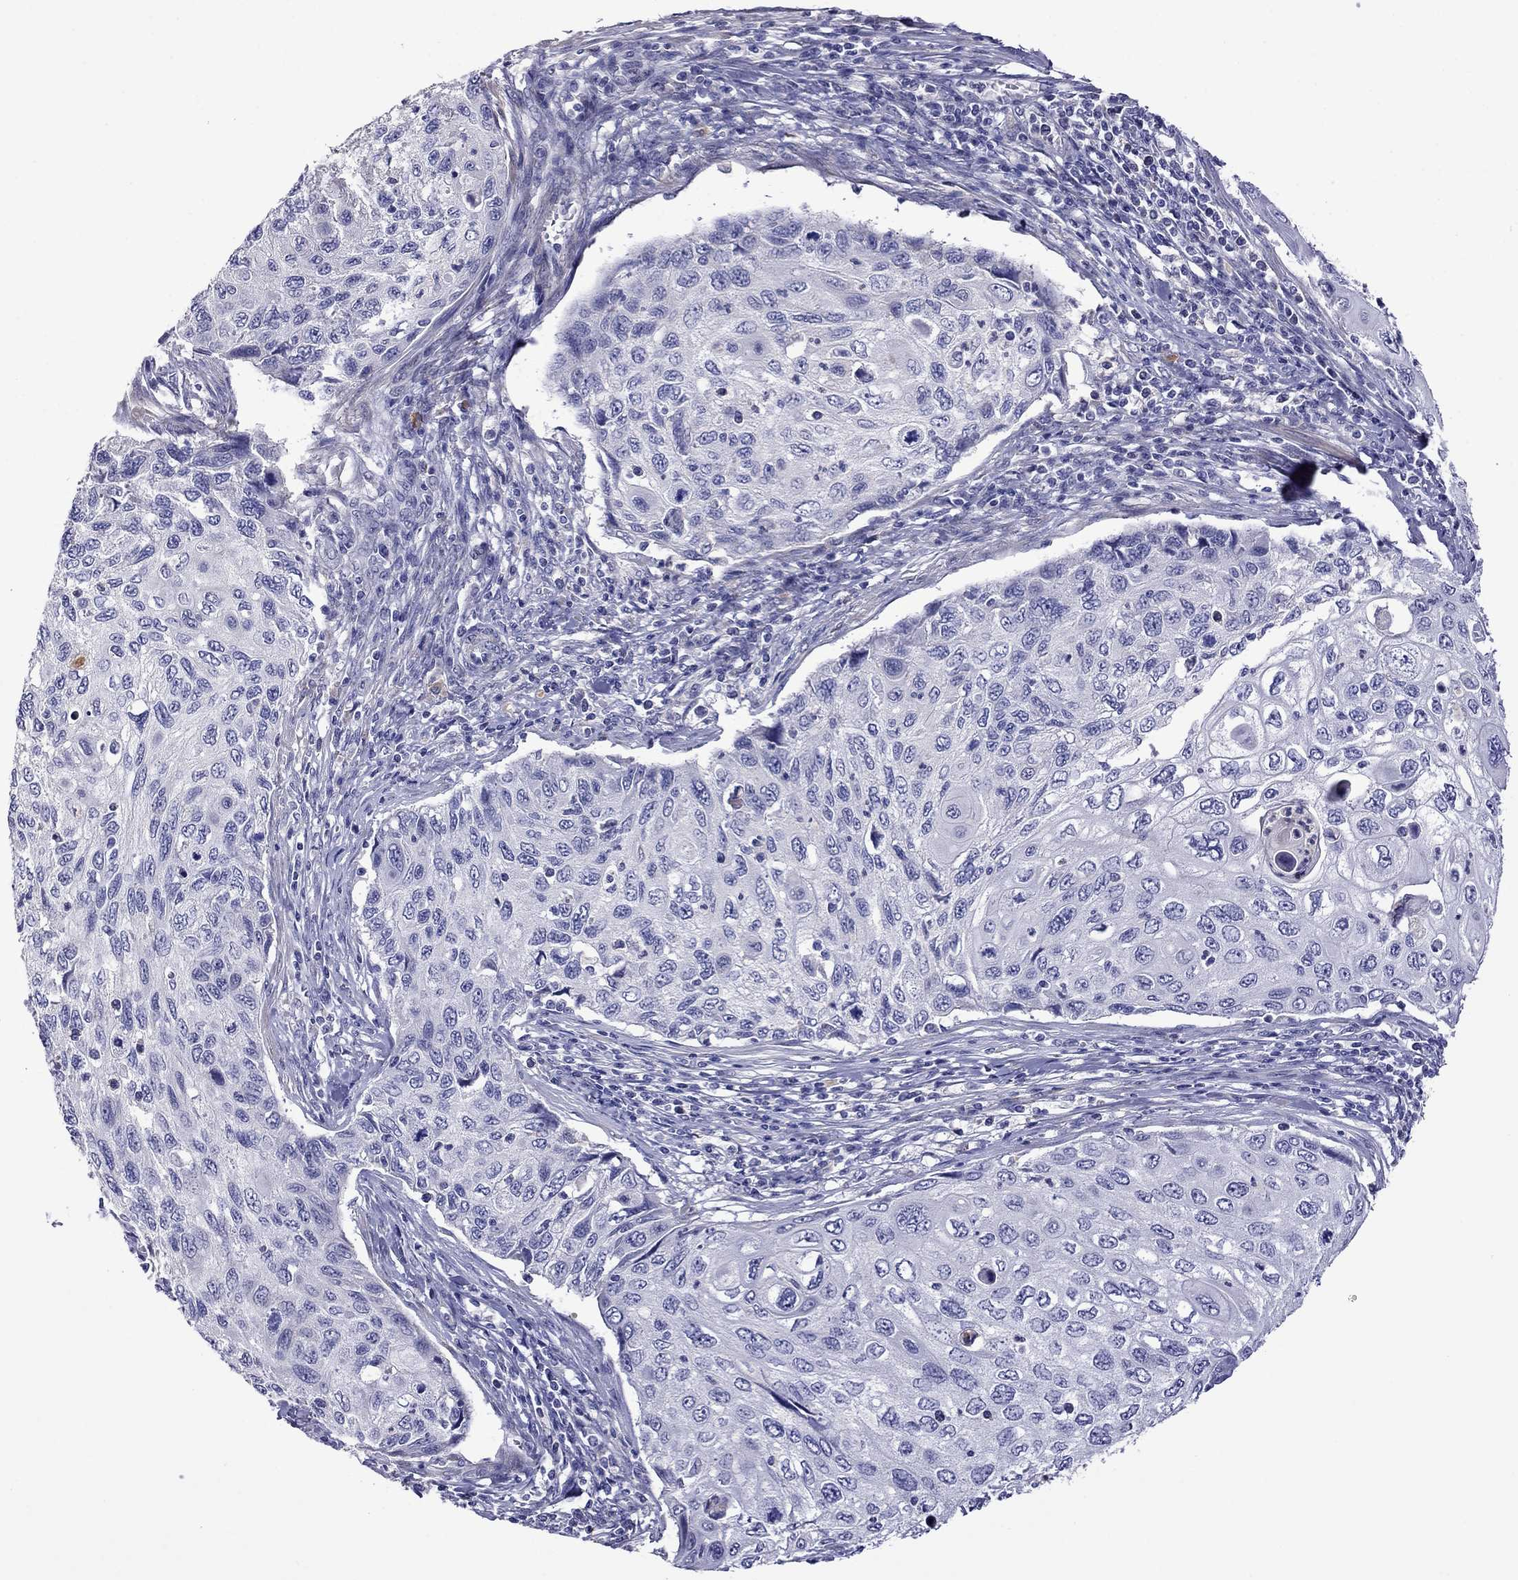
{"staining": {"intensity": "negative", "quantity": "none", "location": "none"}, "tissue": "cervical cancer", "cell_type": "Tumor cells", "image_type": "cancer", "snomed": [{"axis": "morphology", "description": "Squamous cell carcinoma, NOS"}, {"axis": "topography", "description": "Cervix"}], "caption": "A high-resolution micrograph shows IHC staining of squamous cell carcinoma (cervical), which shows no significant positivity in tumor cells.", "gene": "STAR", "patient": {"sex": "female", "age": 70}}